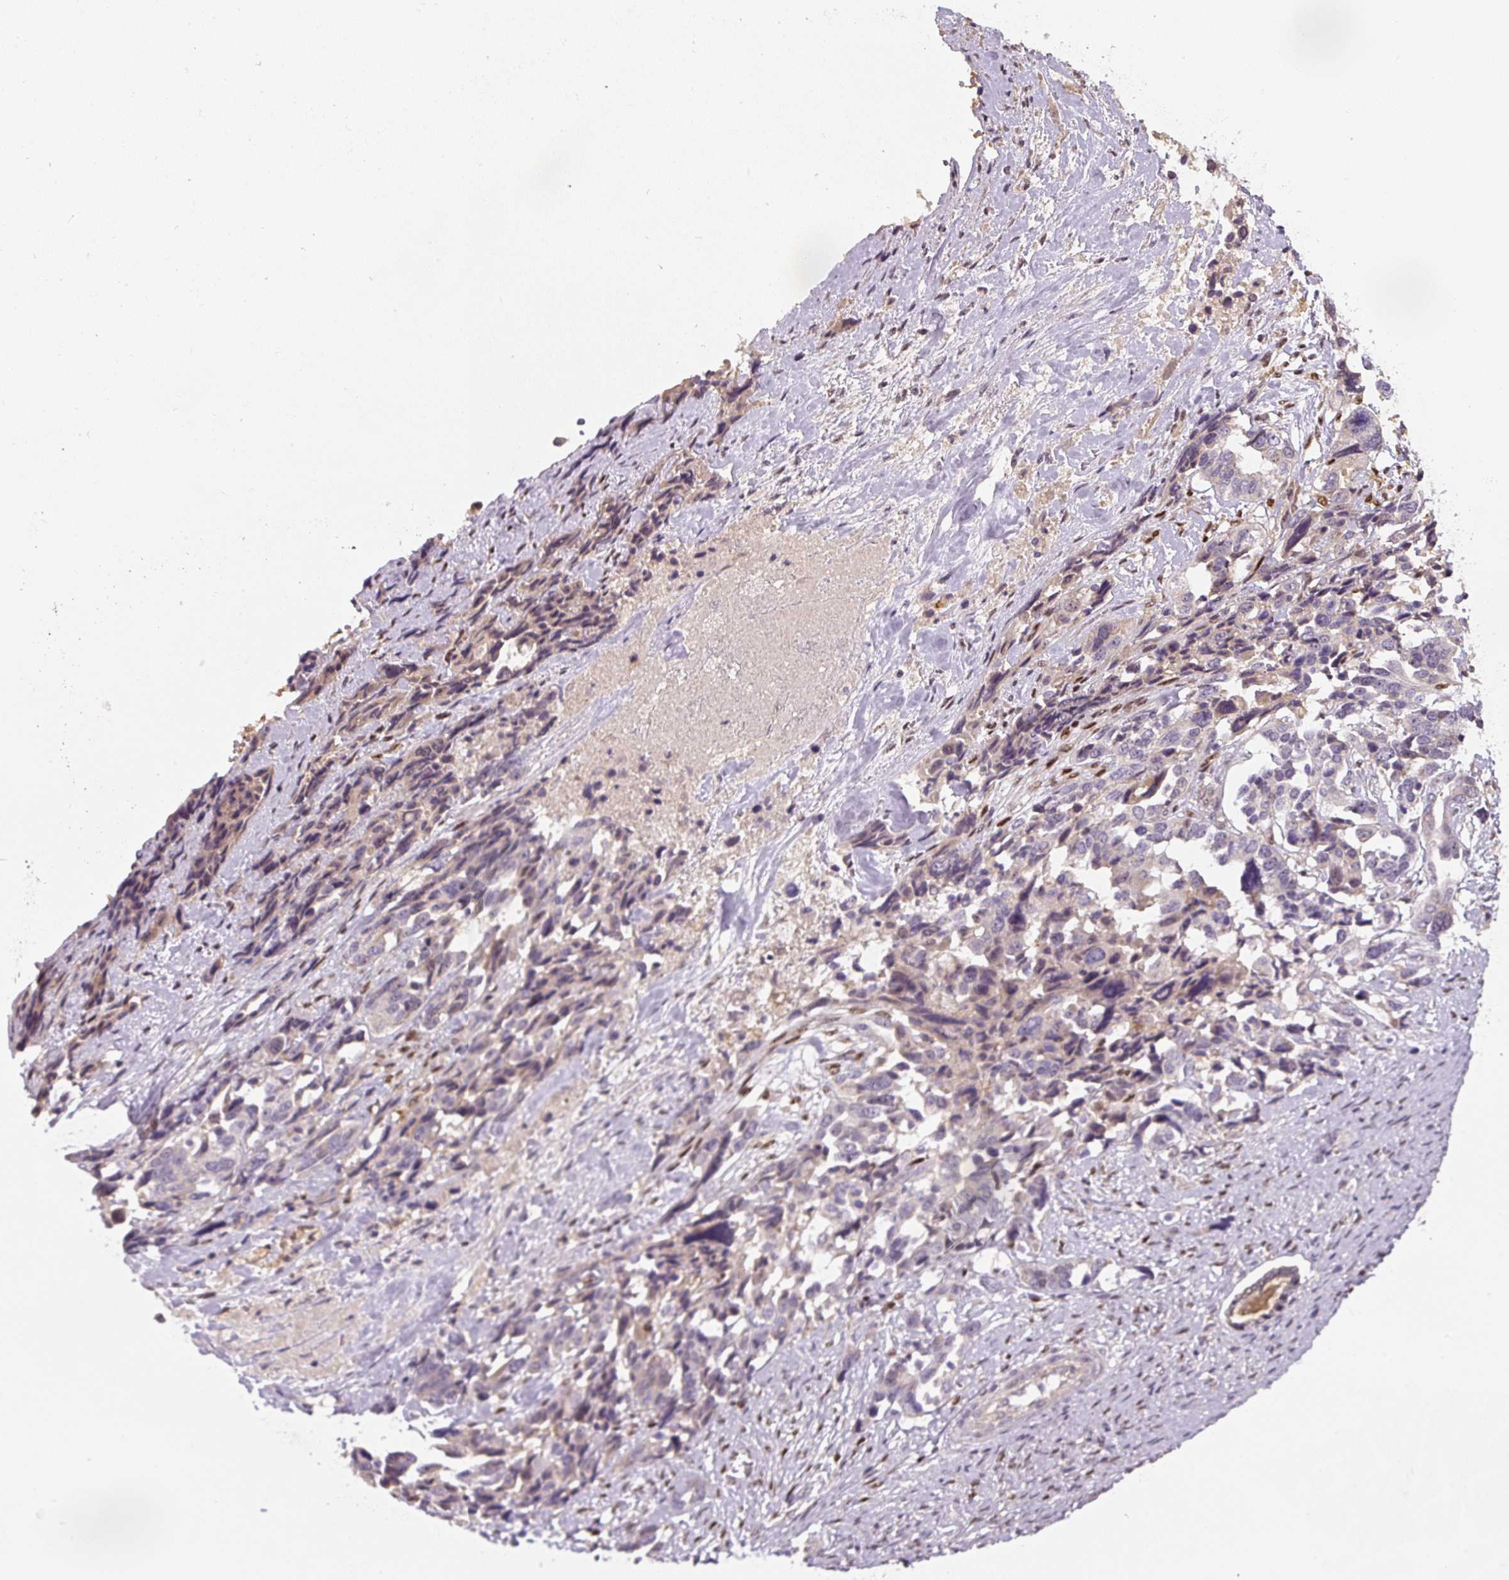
{"staining": {"intensity": "negative", "quantity": "none", "location": "none"}, "tissue": "ovarian cancer", "cell_type": "Tumor cells", "image_type": "cancer", "snomed": [{"axis": "morphology", "description": "Cystadenocarcinoma, serous, NOS"}, {"axis": "topography", "description": "Ovary"}], "caption": "Immunohistochemistry (IHC) of human ovarian serous cystadenocarcinoma reveals no positivity in tumor cells.", "gene": "PWWP3B", "patient": {"sex": "female", "age": 44}}